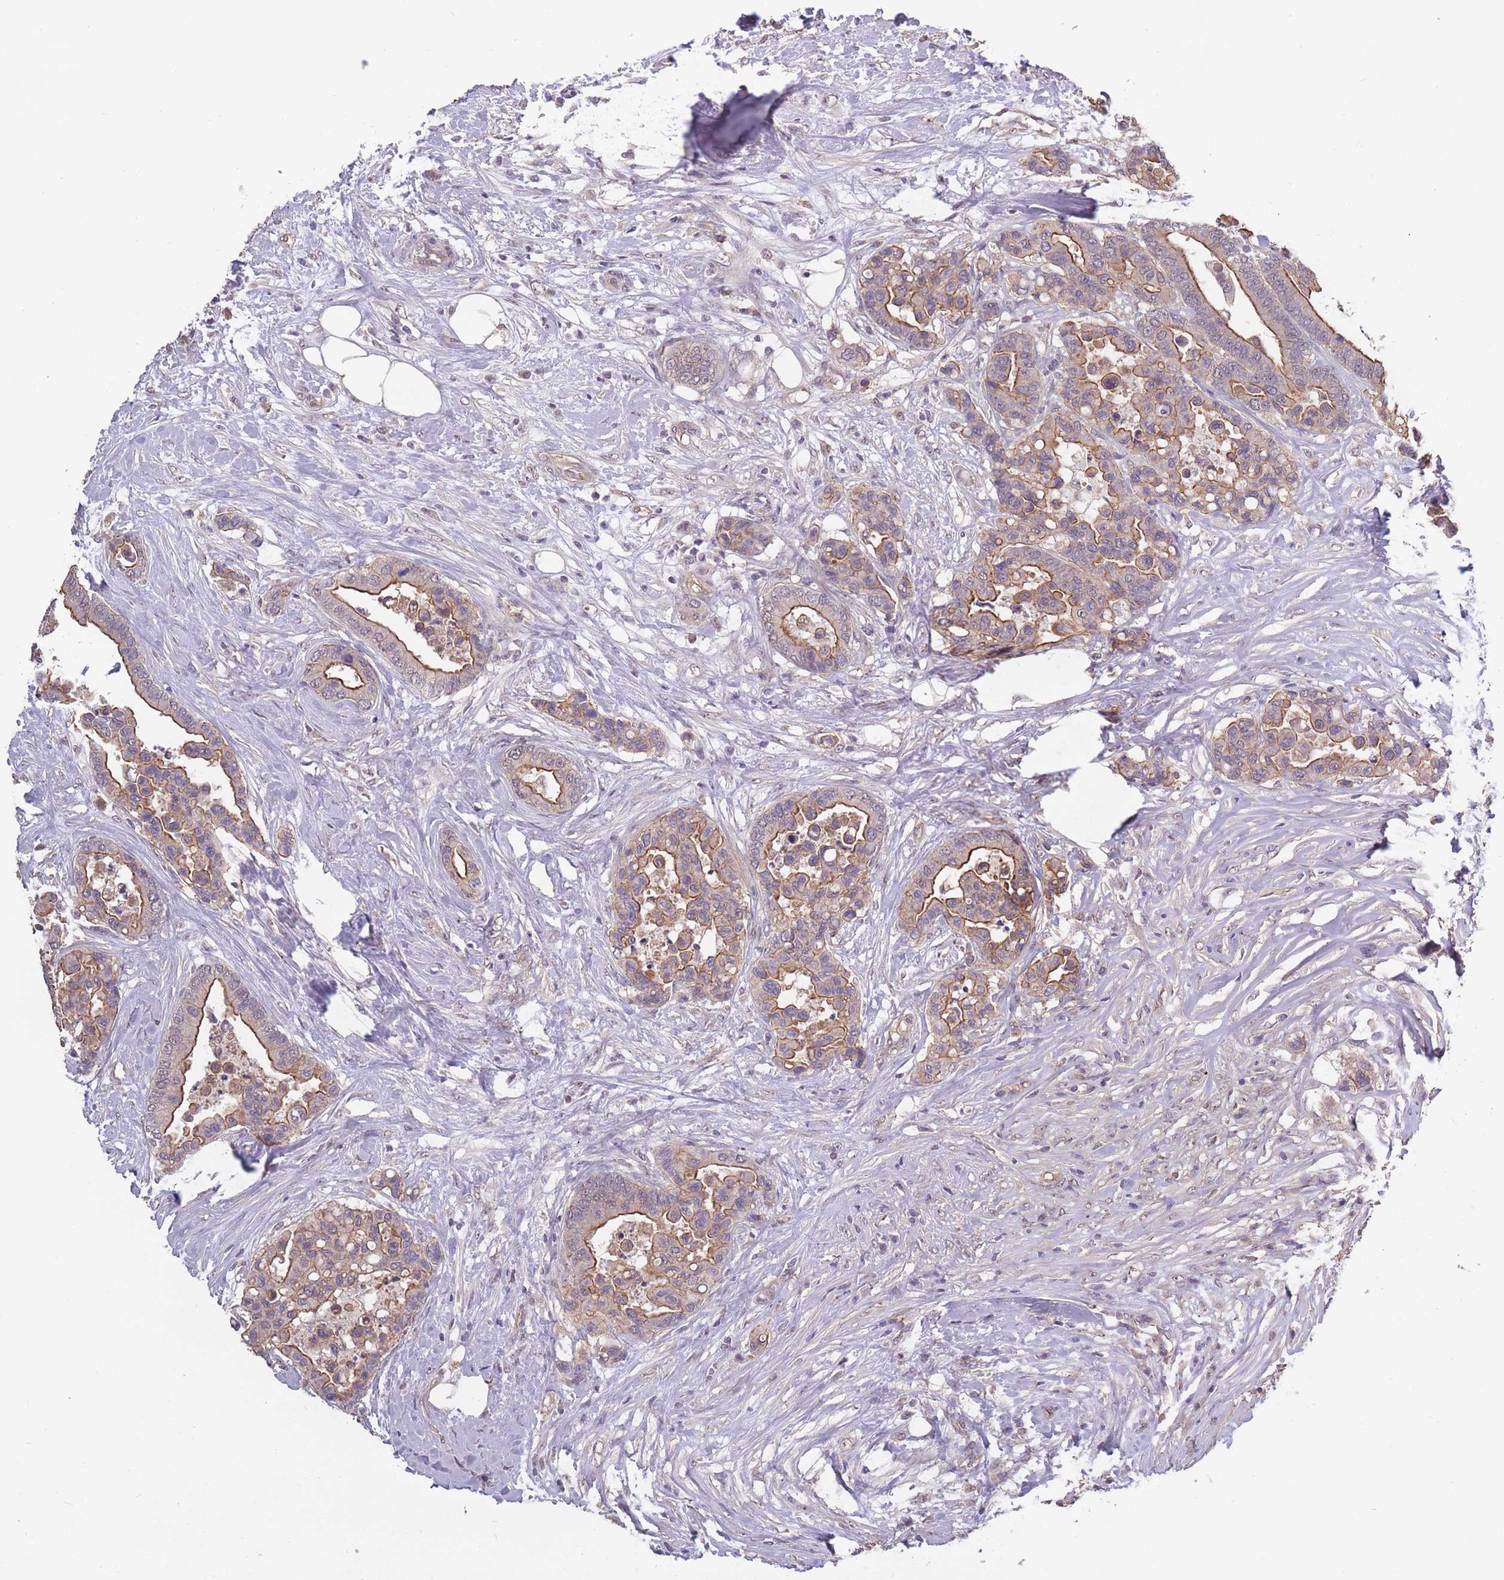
{"staining": {"intensity": "moderate", "quantity": "25%-75%", "location": "cytoplasmic/membranous"}, "tissue": "colorectal cancer", "cell_type": "Tumor cells", "image_type": "cancer", "snomed": [{"axis": "morphology", "description": "Adenocarcinoma, NOS"}, {"axis": "topography", "description": "Colon"}], "caption": "Immunohistochemistry (IHC) of adenocarcinoma (colorectal) shows medium levels of moderate cytoplasmic/membranous positivity in about 25%-75% of tumor cells.", "gene": "KIAA1755", "patient": {"sex": "male", "age": 82}}